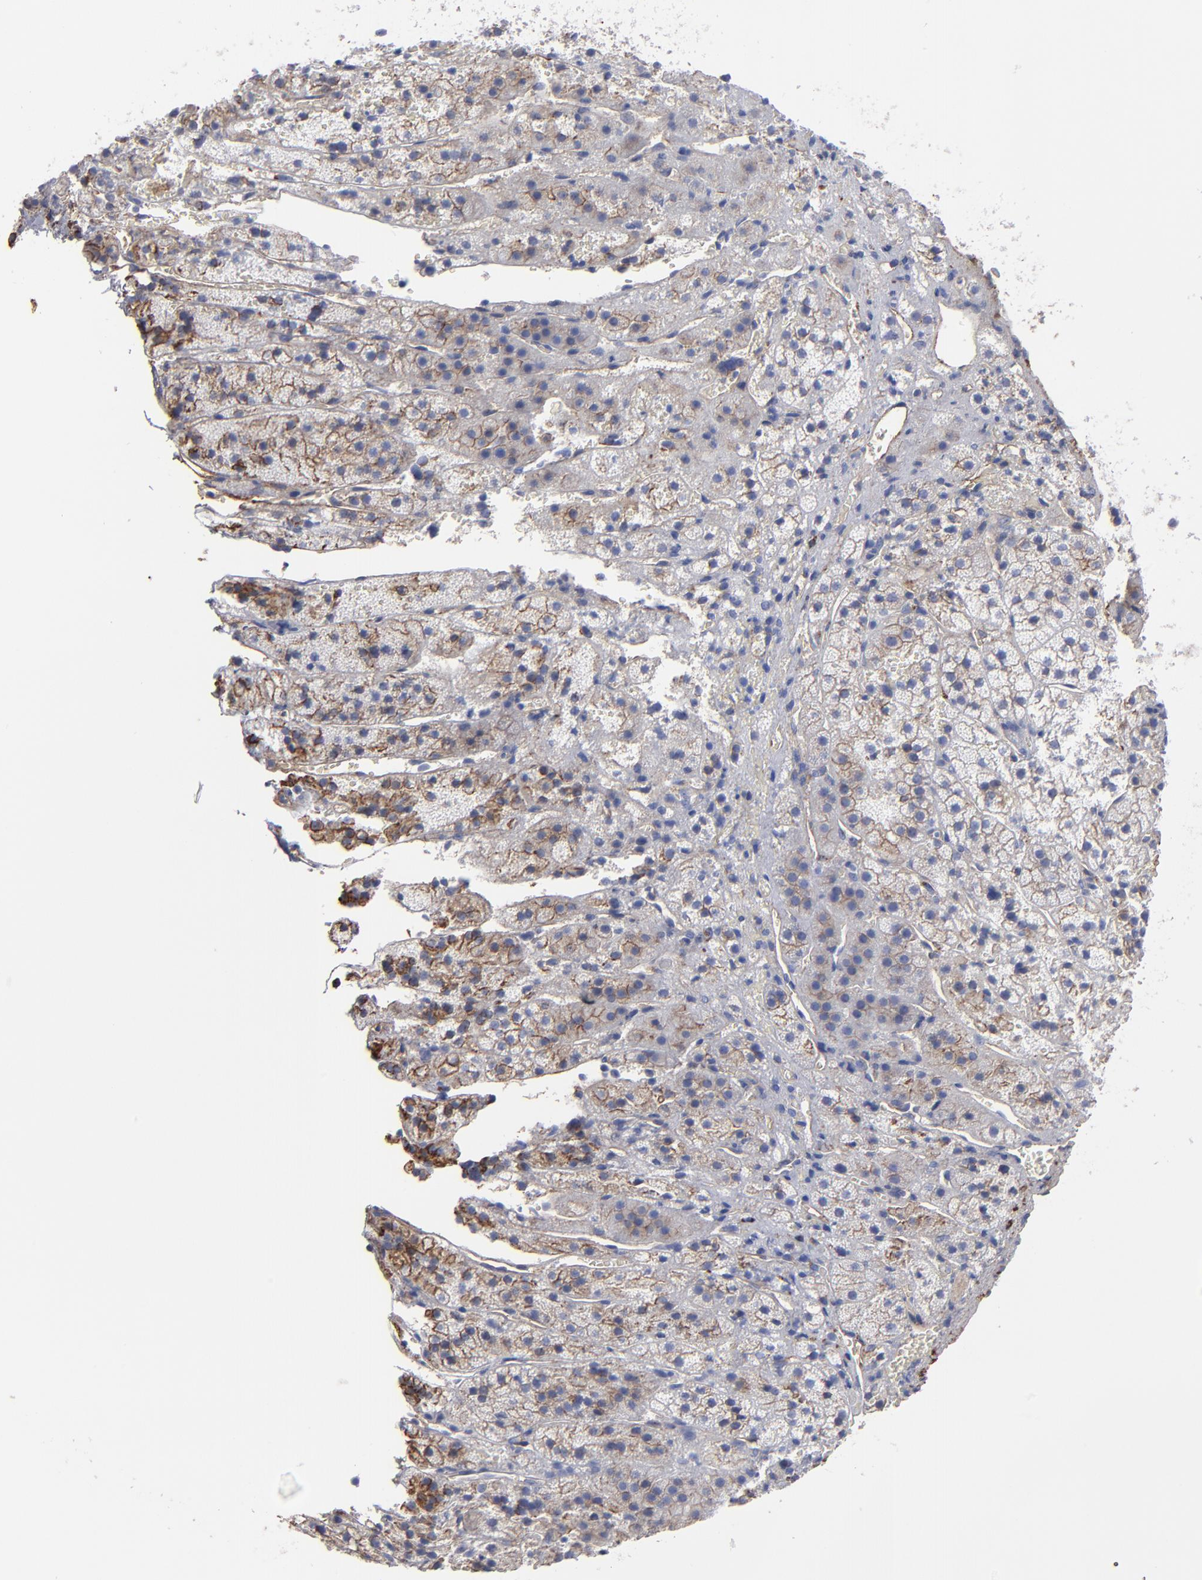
{"staining": {"intensity": "moderate", "quantity": "25%-75%", "location": "cytoplasmic/membranous"}, "tissue": "adrenal gland", "cell_type": "Glandular cells", "image_type": "normal", "snomed": [{"axis": "morphology", "description": "Normal tissue, NOS"}, {"axis": "topography", "description": "Adrenal gland"}], "caption": "IHC (DAB) staining of normal adrenal gland exhibits moderate cytoplasmic/membranous protein expression in approximately 25%-75% of glandular cells.", "gene": "TM4SF1", "patient": {"sex": "female", "age": 44}}